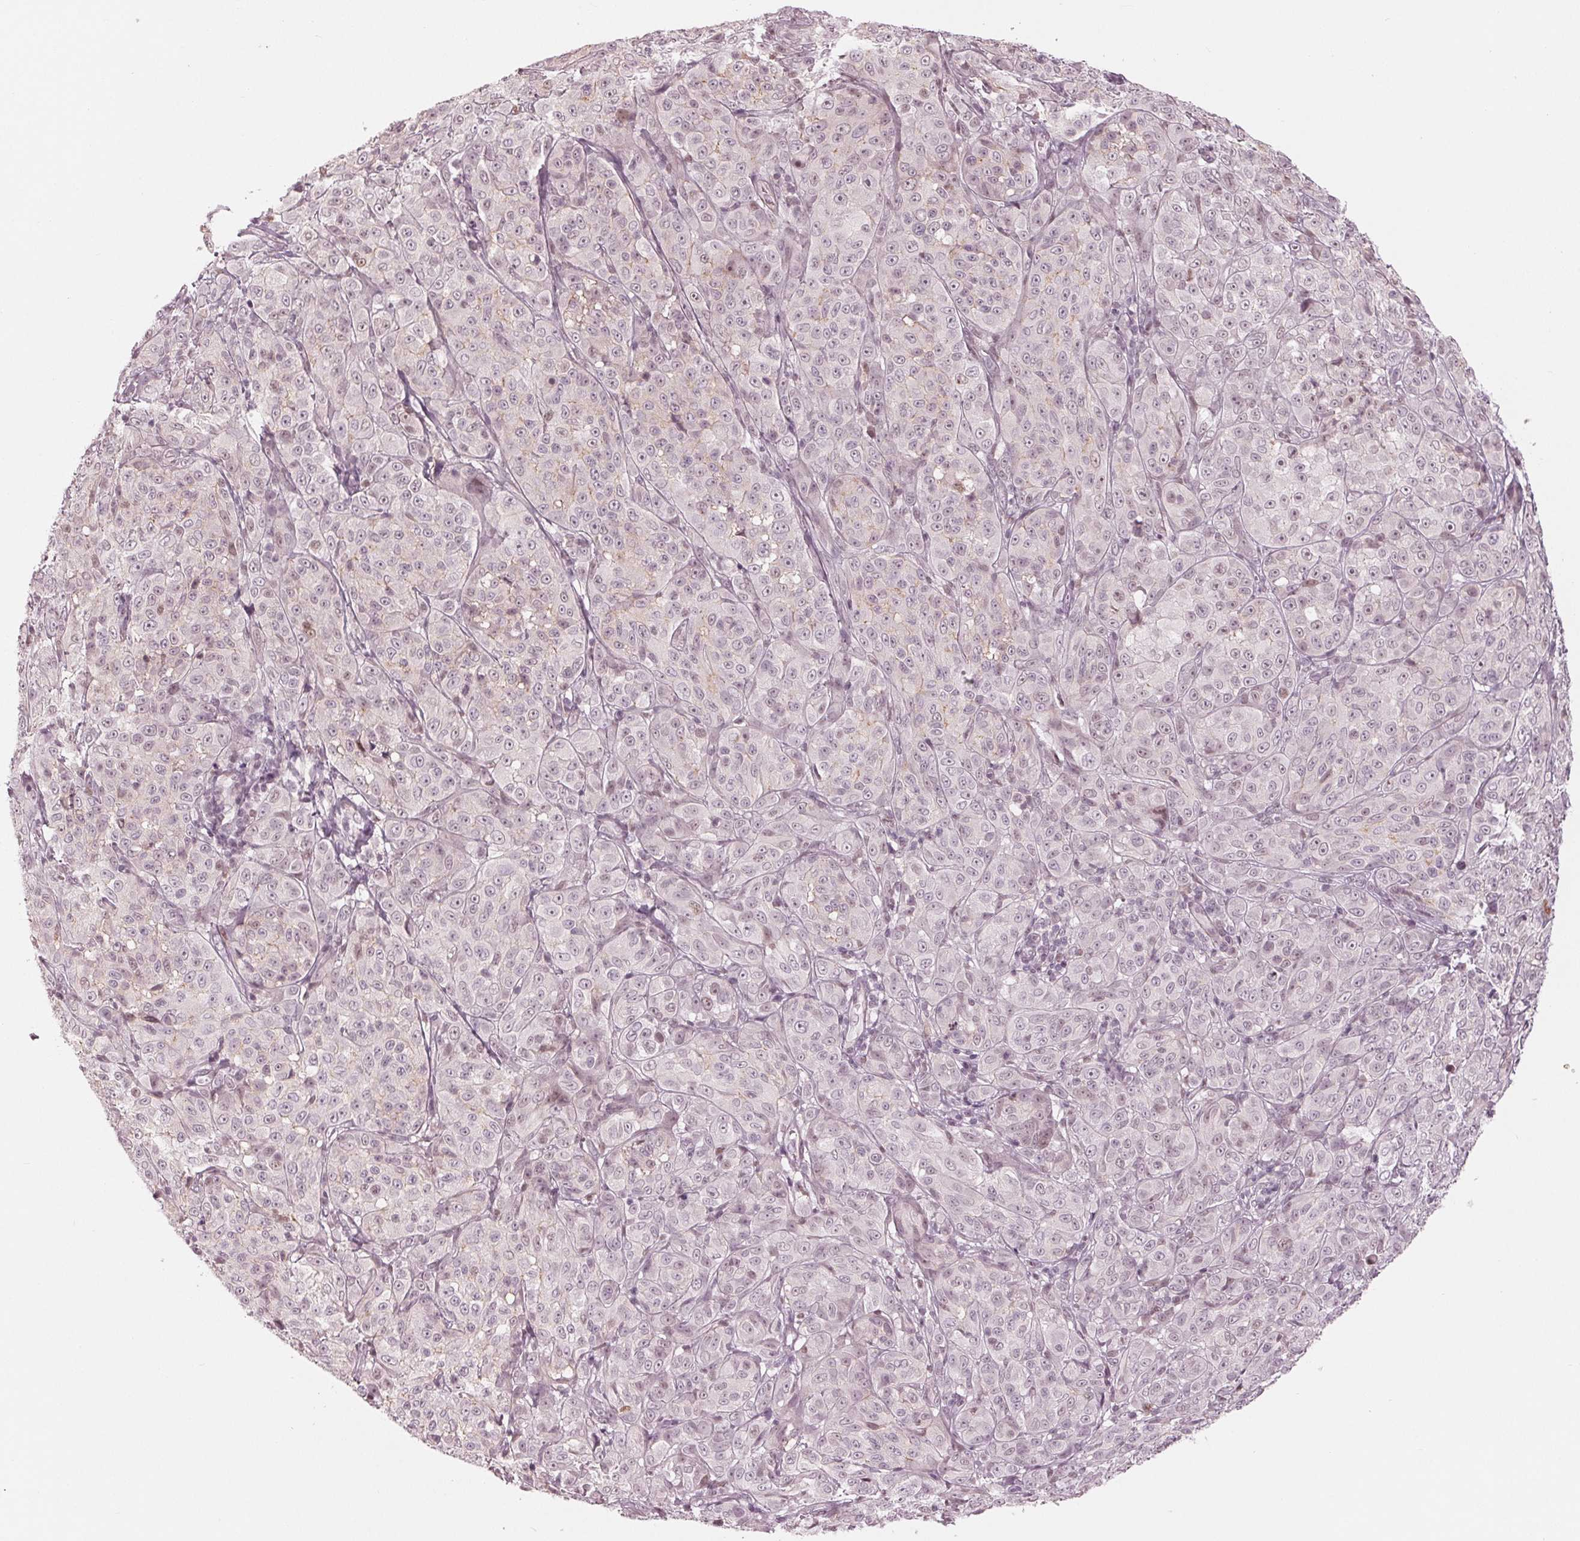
{"staining": {"intensity": "weak", "quantity": "<25%", "location": "nuclear"}, "tissue": "melanoma", "cell_type": "Tumor cells", "image_type": "cancer", "snomed": [{"axis": "morphology", "description": "Malignant melanoma, NOS"}, {"axis": "topography", "description": "Skin"}], "caption": "Immunohistochemical staining of malignant melanoma reveals no significant staining in tumor cells.", "gene": "DNMT3L", "patient": {"sex": "male", "age": 89}}